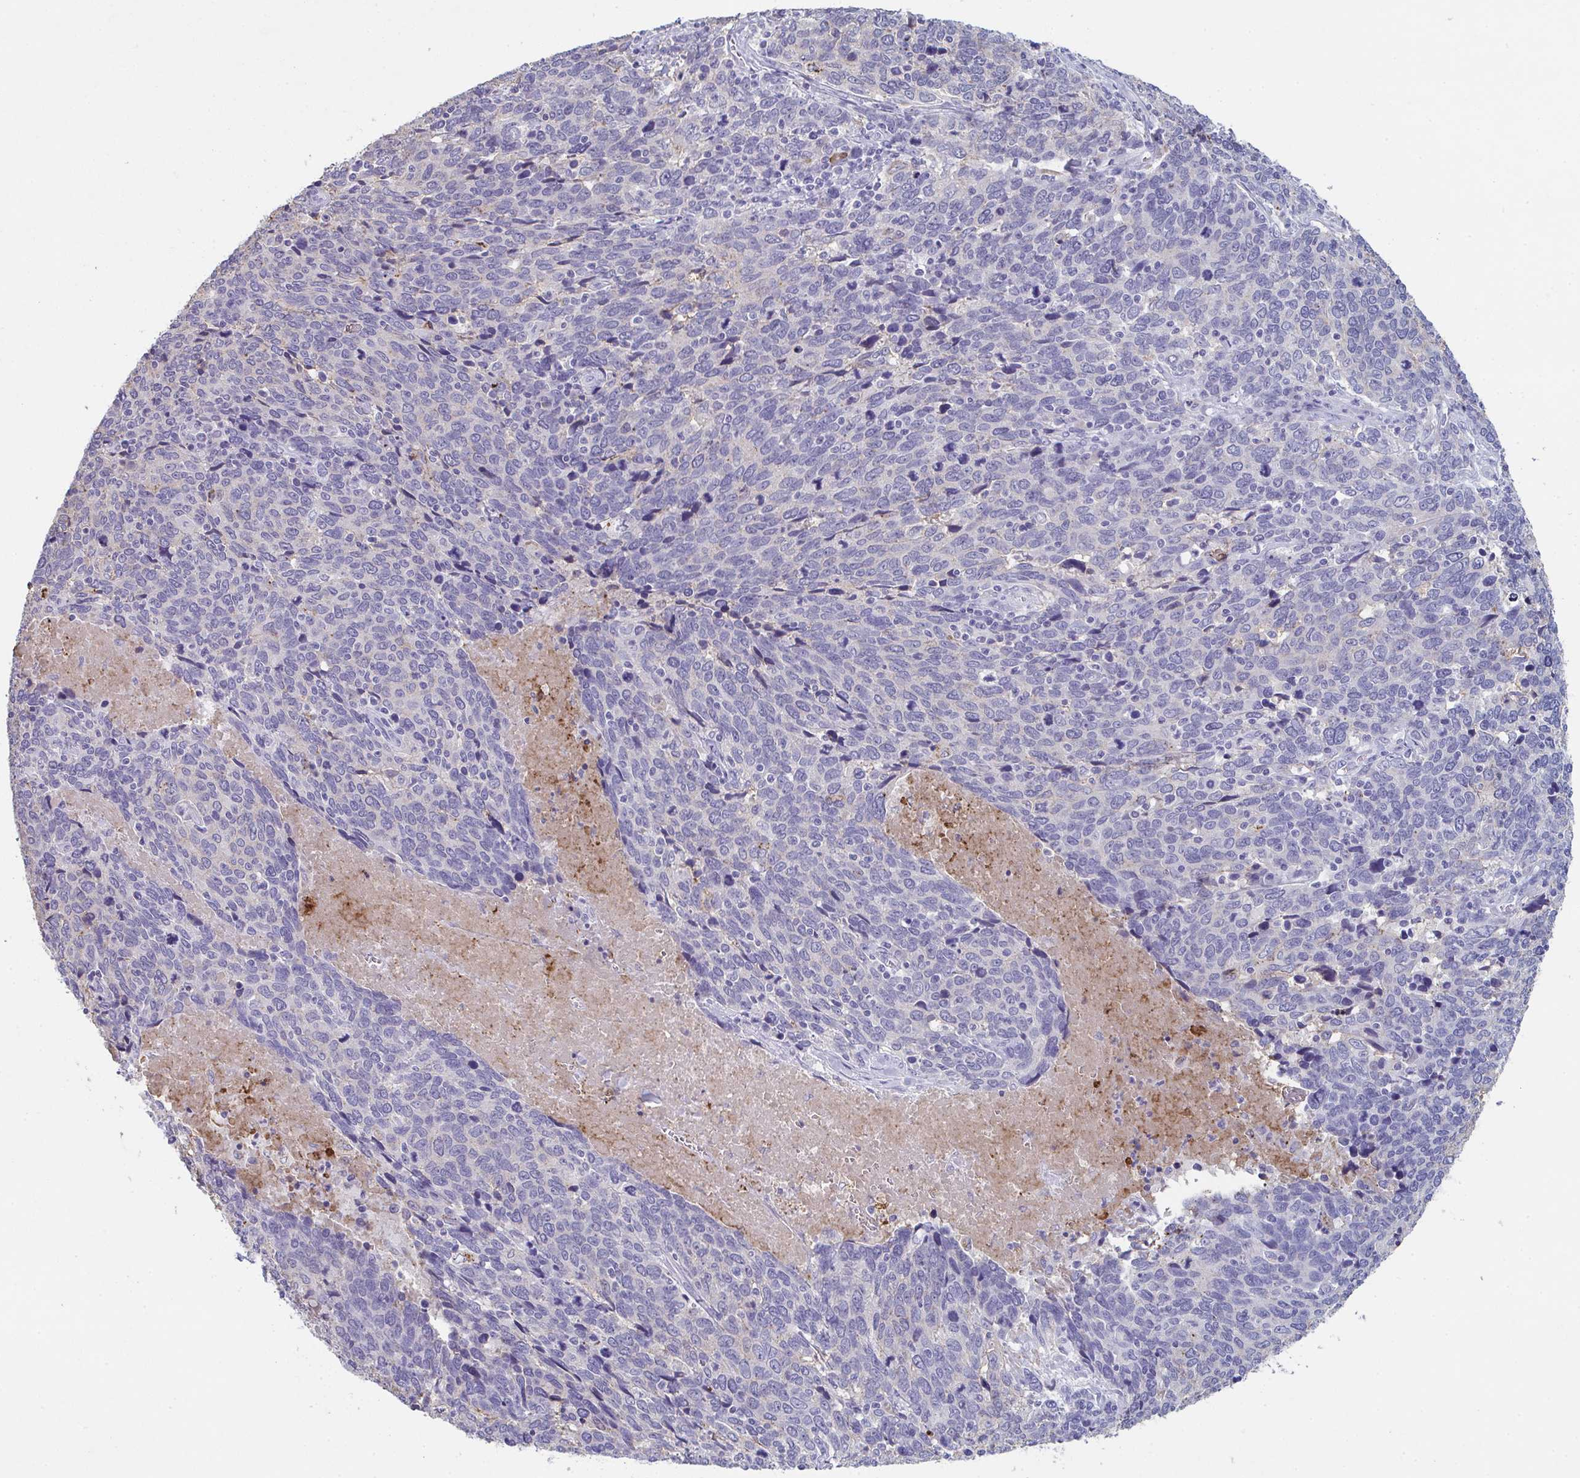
{"staining": {"intensity": "negative", "quantity": "none", "location": "none"}, "tissue": "cervical cancer", "cell_type": "Tumor cells", "image_type": "cancer", "snomed": [{"axis": "morphology", "description": "Squamous cell carcinoma, NOS"}, {"axis": "topography", "description": "Cervix"}], "caption": "Cervical cancer (squamous cell carcinoma) was stained to show a protein in brown. There is no significant positivity in tumor cells. Brightfield microscopy of IHC stained with DAB (3,3'-diaminobenzidine) (brown) and hematoxylin (blue), captured at high magnification.", "gene": "ADAM21", "patient": {"sex": "female", "age": 41}}